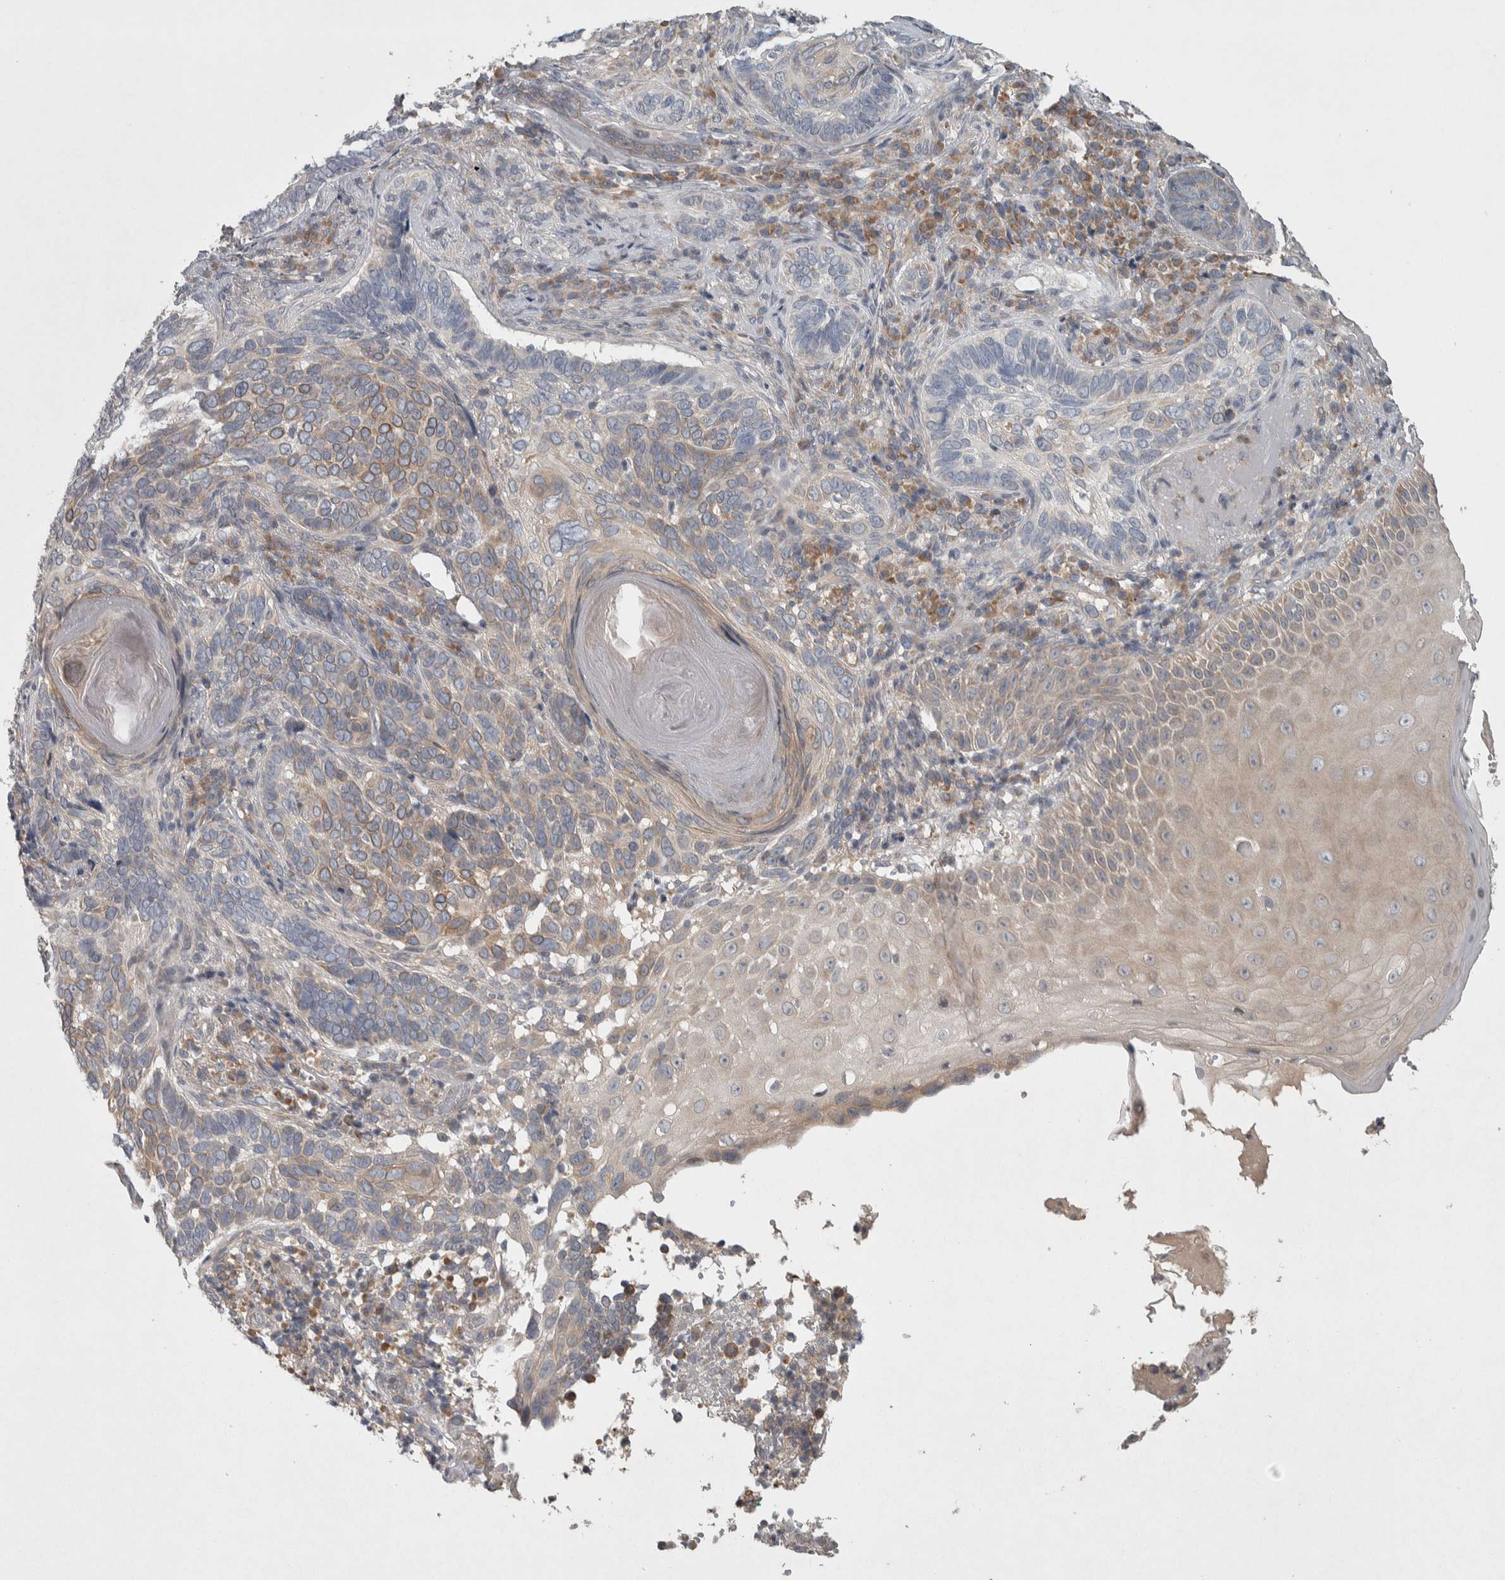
{"staining": {"intensity": "weak", "quantity": "25%-75%", "location": "cytoplasmic/membranous"}, "tissue": "skin cancer", "cell_type": "Tumor cells", "image_type": "cancer", "snomed": [{"axis": "morphology", "description": "Basal cell carcinoma"}, {"axis": "topography", "description": "Skin"}], "caption": "Immunohistochemistry histopathology image of neoplastic tissue: human skin basal cell carcinoma stained using IHC shows low levels of weak protein expression localized specifically in the cytoplasmic/membranous of tumor cells, appearing as a cytoplasmic/membranous brown color.", "gene": "SRP68", "patient": {"sex": "female", "age": 89}}